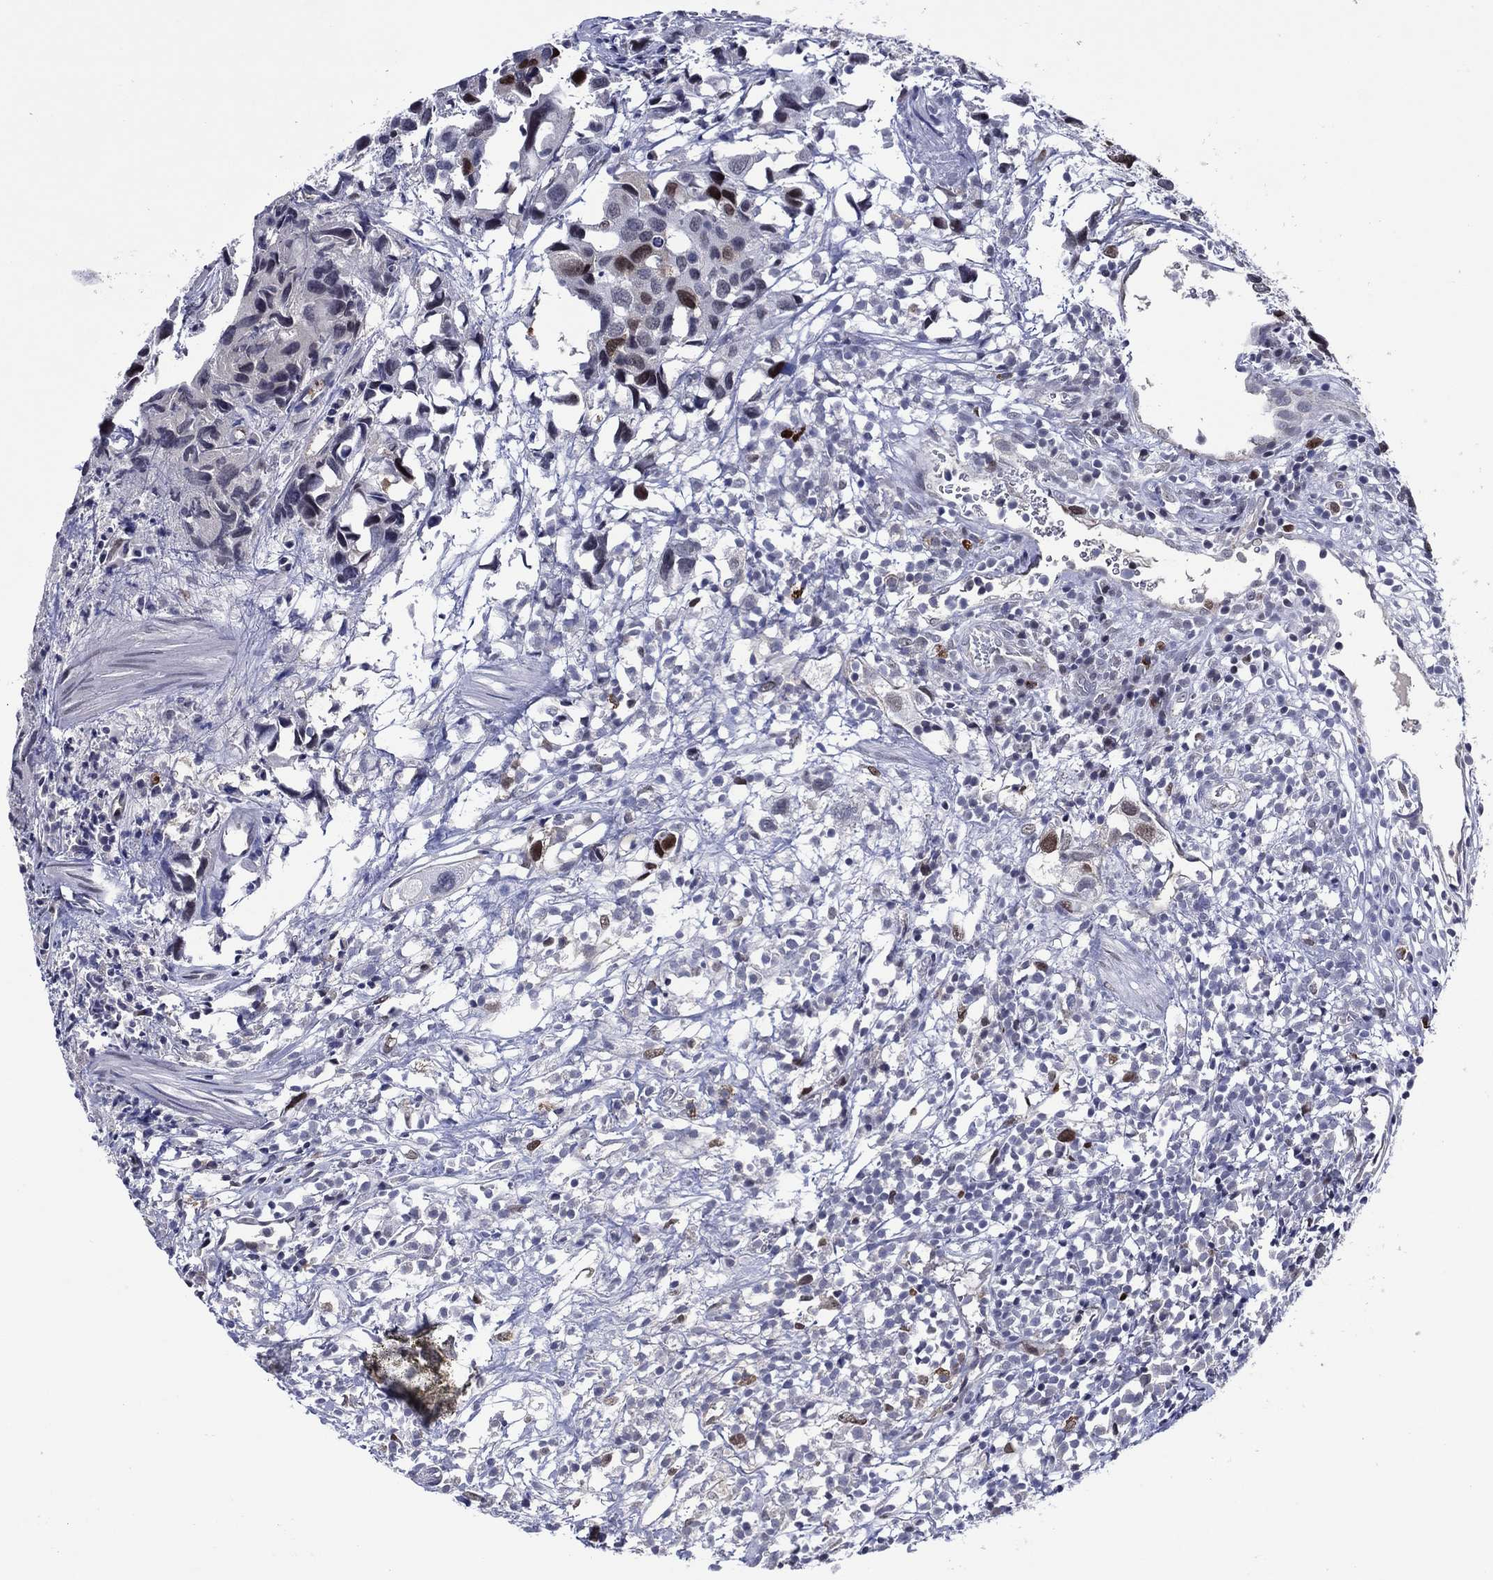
{"staining": {"intensity": "strong", "quantity": "<25%", "location": "nuclear"}, "tissue": "urothelial cancer", "cell_type": "Tumor cells", "image_type": "cancer", "snomed": [{"axis": "morphology", "description": "Urothelial carcinoma, High grade"}, {"axis": "topography", "description": "Urinary bladder"}], "caption": "A photomicrograph of human high-grade urothelial carcinoma stained for a protein reveals strong nuclear brown staining in tumor cells. Immunohistochemistry (ihc) stains the protein in brown and the nuclei are stained blue.", "gene": "GATA6", "patient": {"sex": "male", "age": 79}}